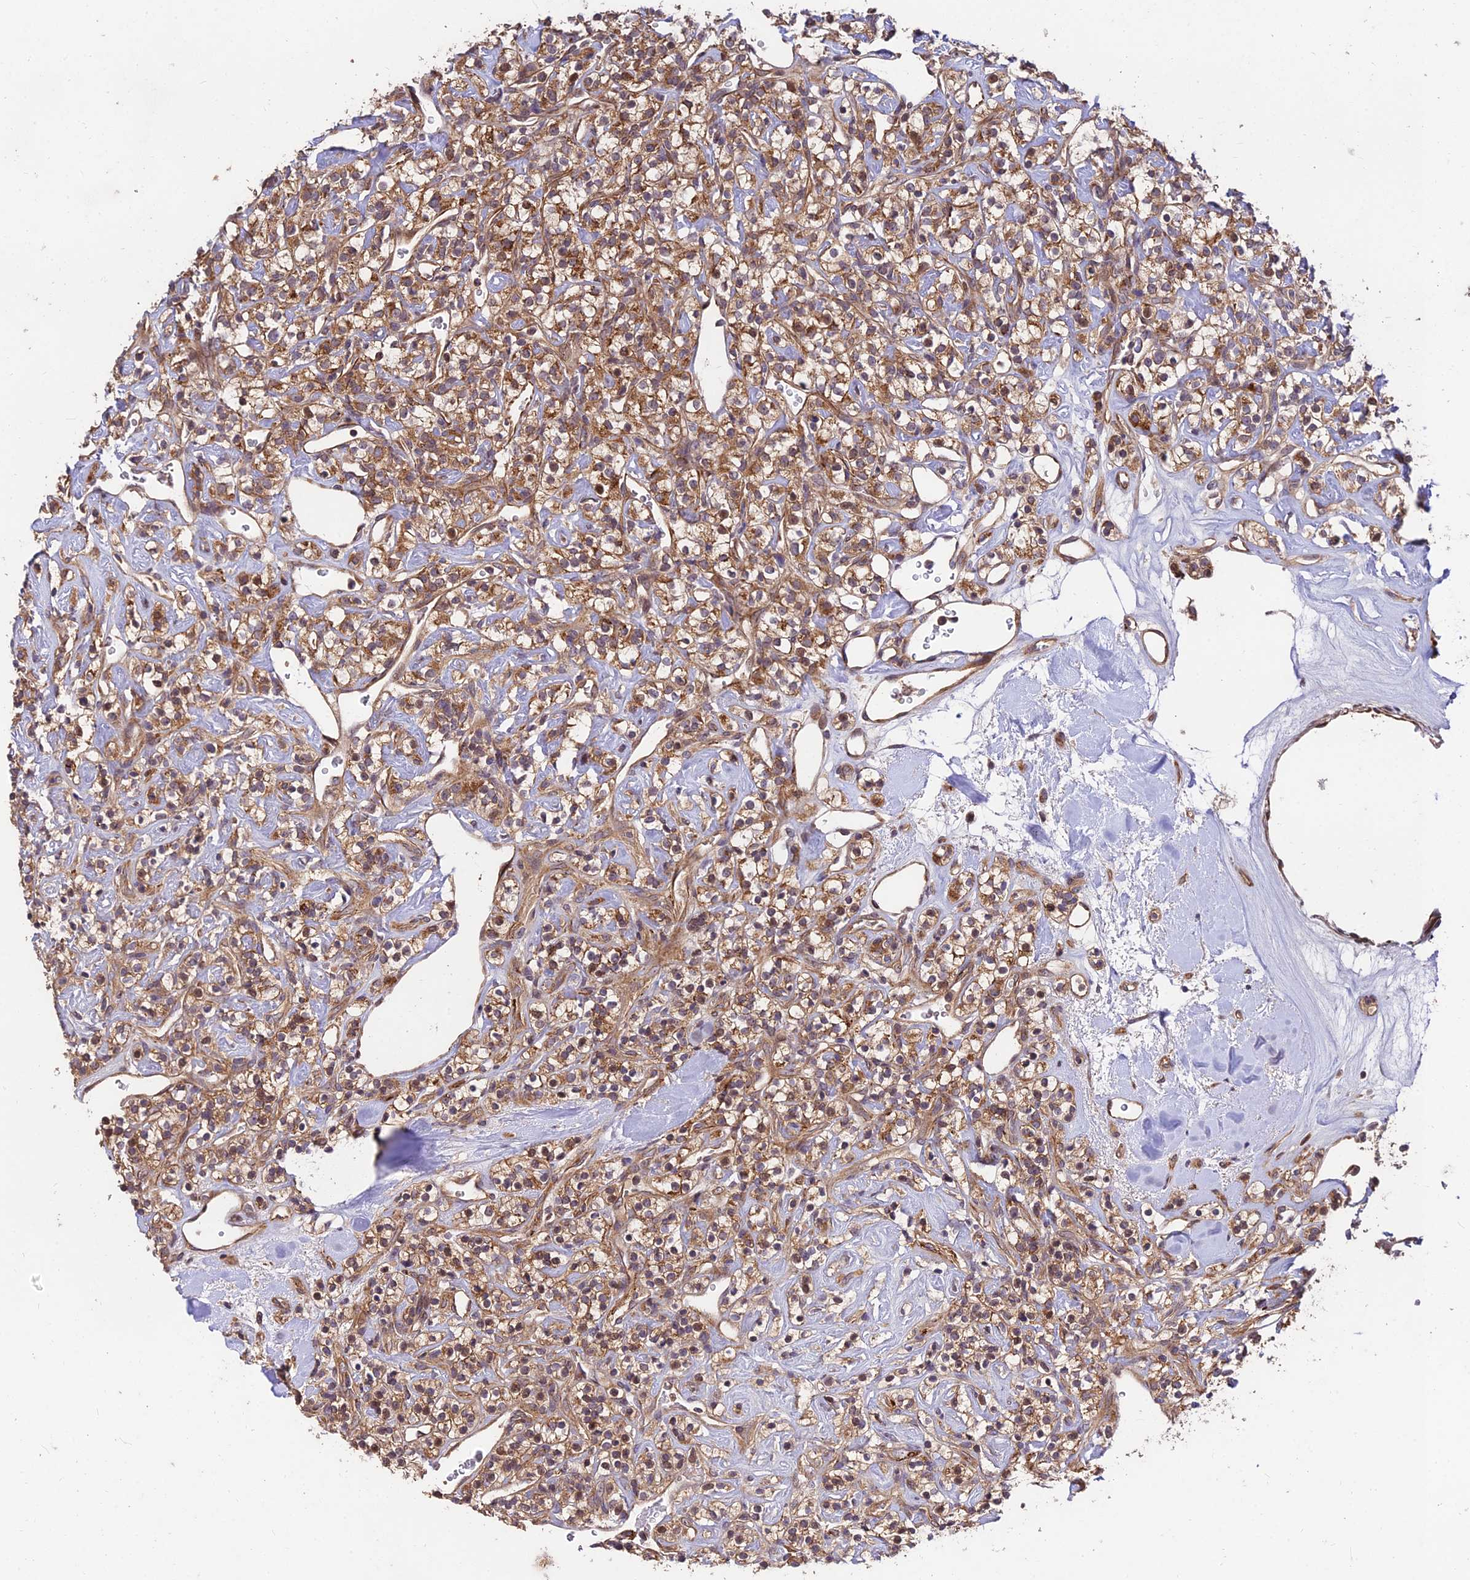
{"staining": {"intensity": "moderate", "quantity": ">75%", "location": "cytoplasmic/membranous,nuclear"}, "tissue": "renal cancer", "cell_type": "Tumor cells", "image_type": "cancer", "snomed": [{"axis": "morphology", "description": "Adenocarcinoma, NOS"}, {"axis": "topography", "description": "Kidney"}], "caption": "Tumor cells reveal moderate cytoplasmic/membranous and nuclear staining in about >75% of cells in renal cancer (adenocarcinoma). (DAB (3,3'-diaminobenzidine) IHC with brightfield microscopy, high magnification).", "gene": "MKKS", "patient": {"sex": "male", "age": 77}}